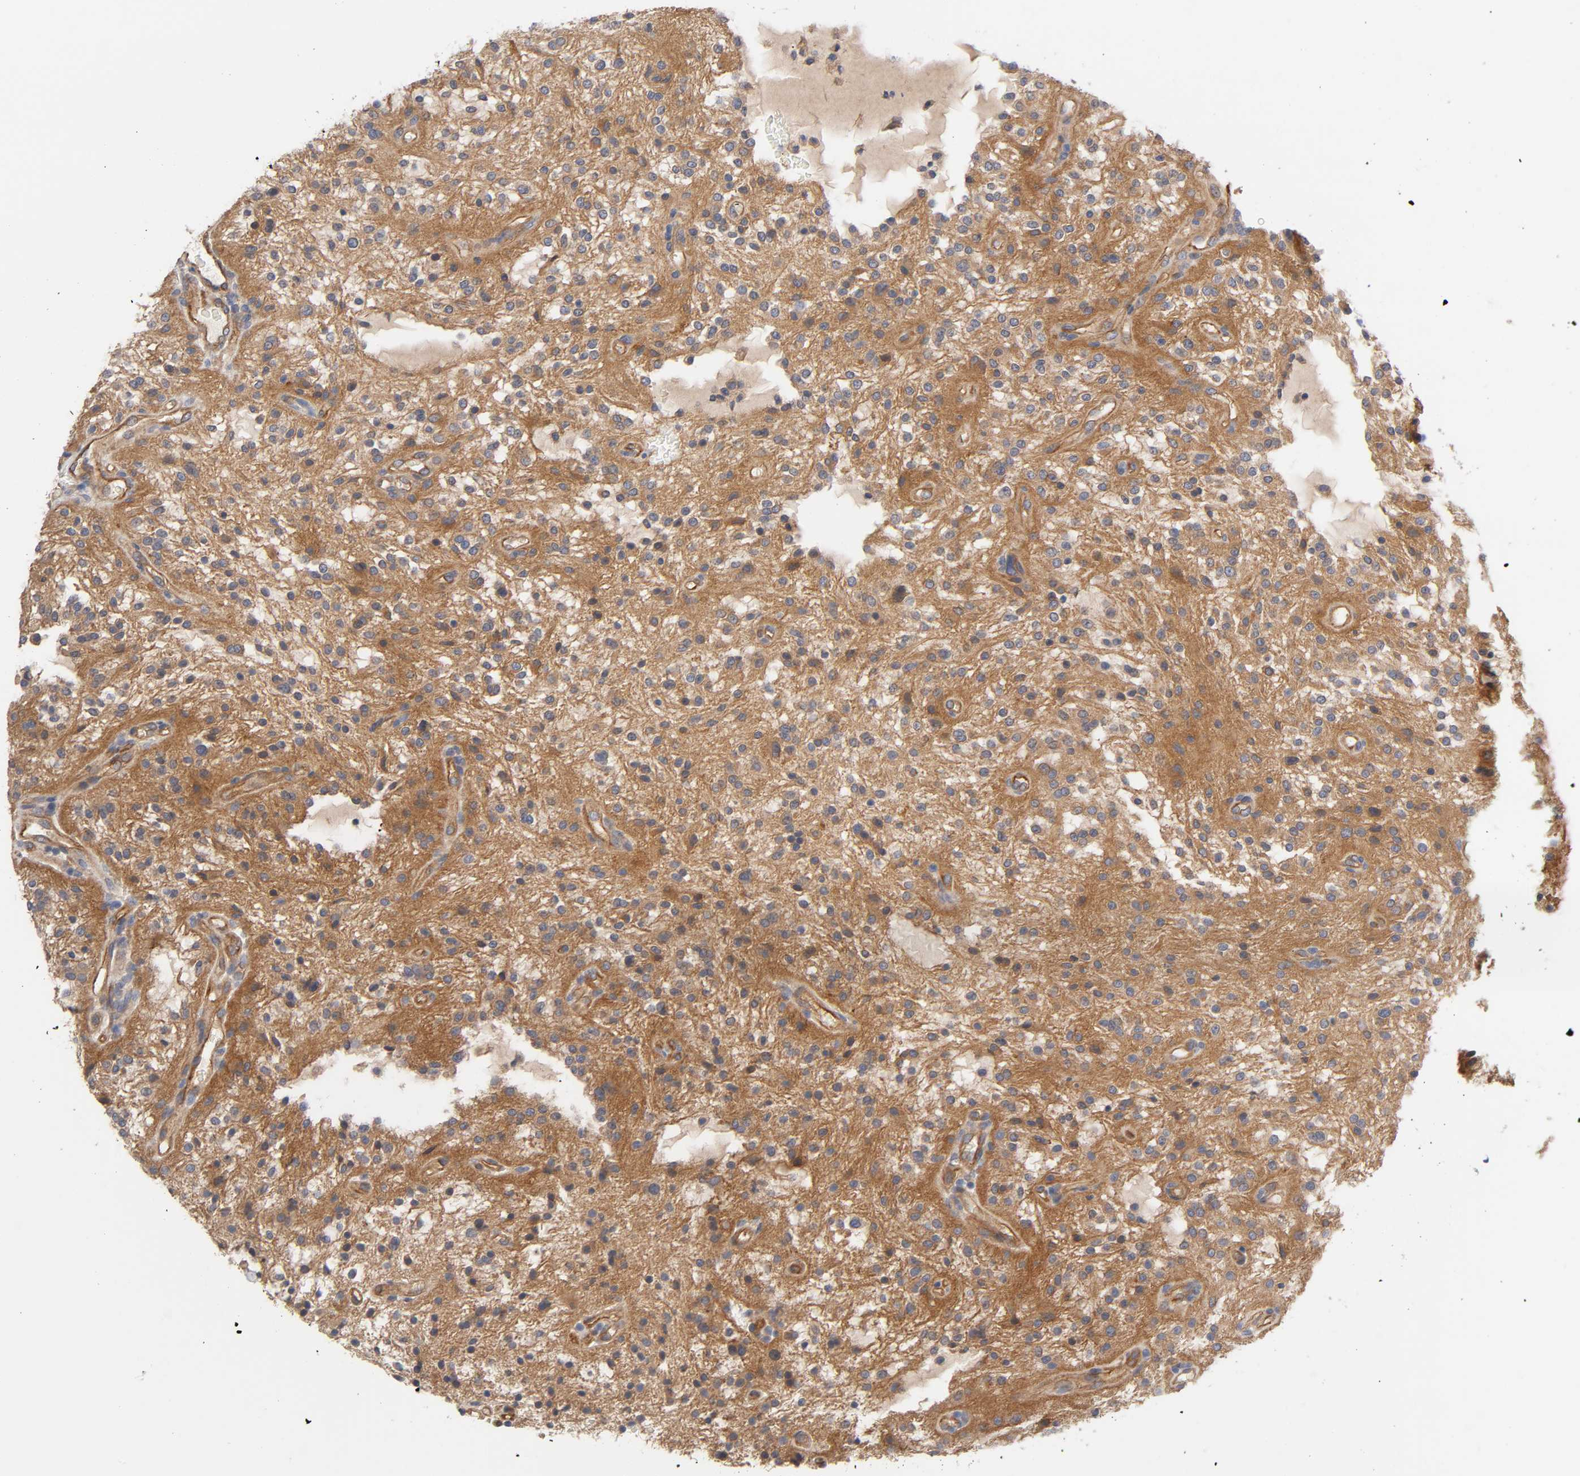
{"staining": {"intensity": "moderate", "quantity": ">75%", "location": "cytoplasmic/membranous"}, "tissue": "glioma", "cell_type": "Tumor cells", "image_type": "cancer", "snomed": [{"axis": "morphology", "description": "Glioma, malignant, NOS"}, {"axis": "topography", "description": "Cerebellum"}], "caption": "Immunohistochemical staining of human glioma reveals medium levels of moderate cytoplasmic/membranous expression in approximately >75% of tumor cells.", "gene": "RAB13", "patient": {"sex": "female", "age": 10}}